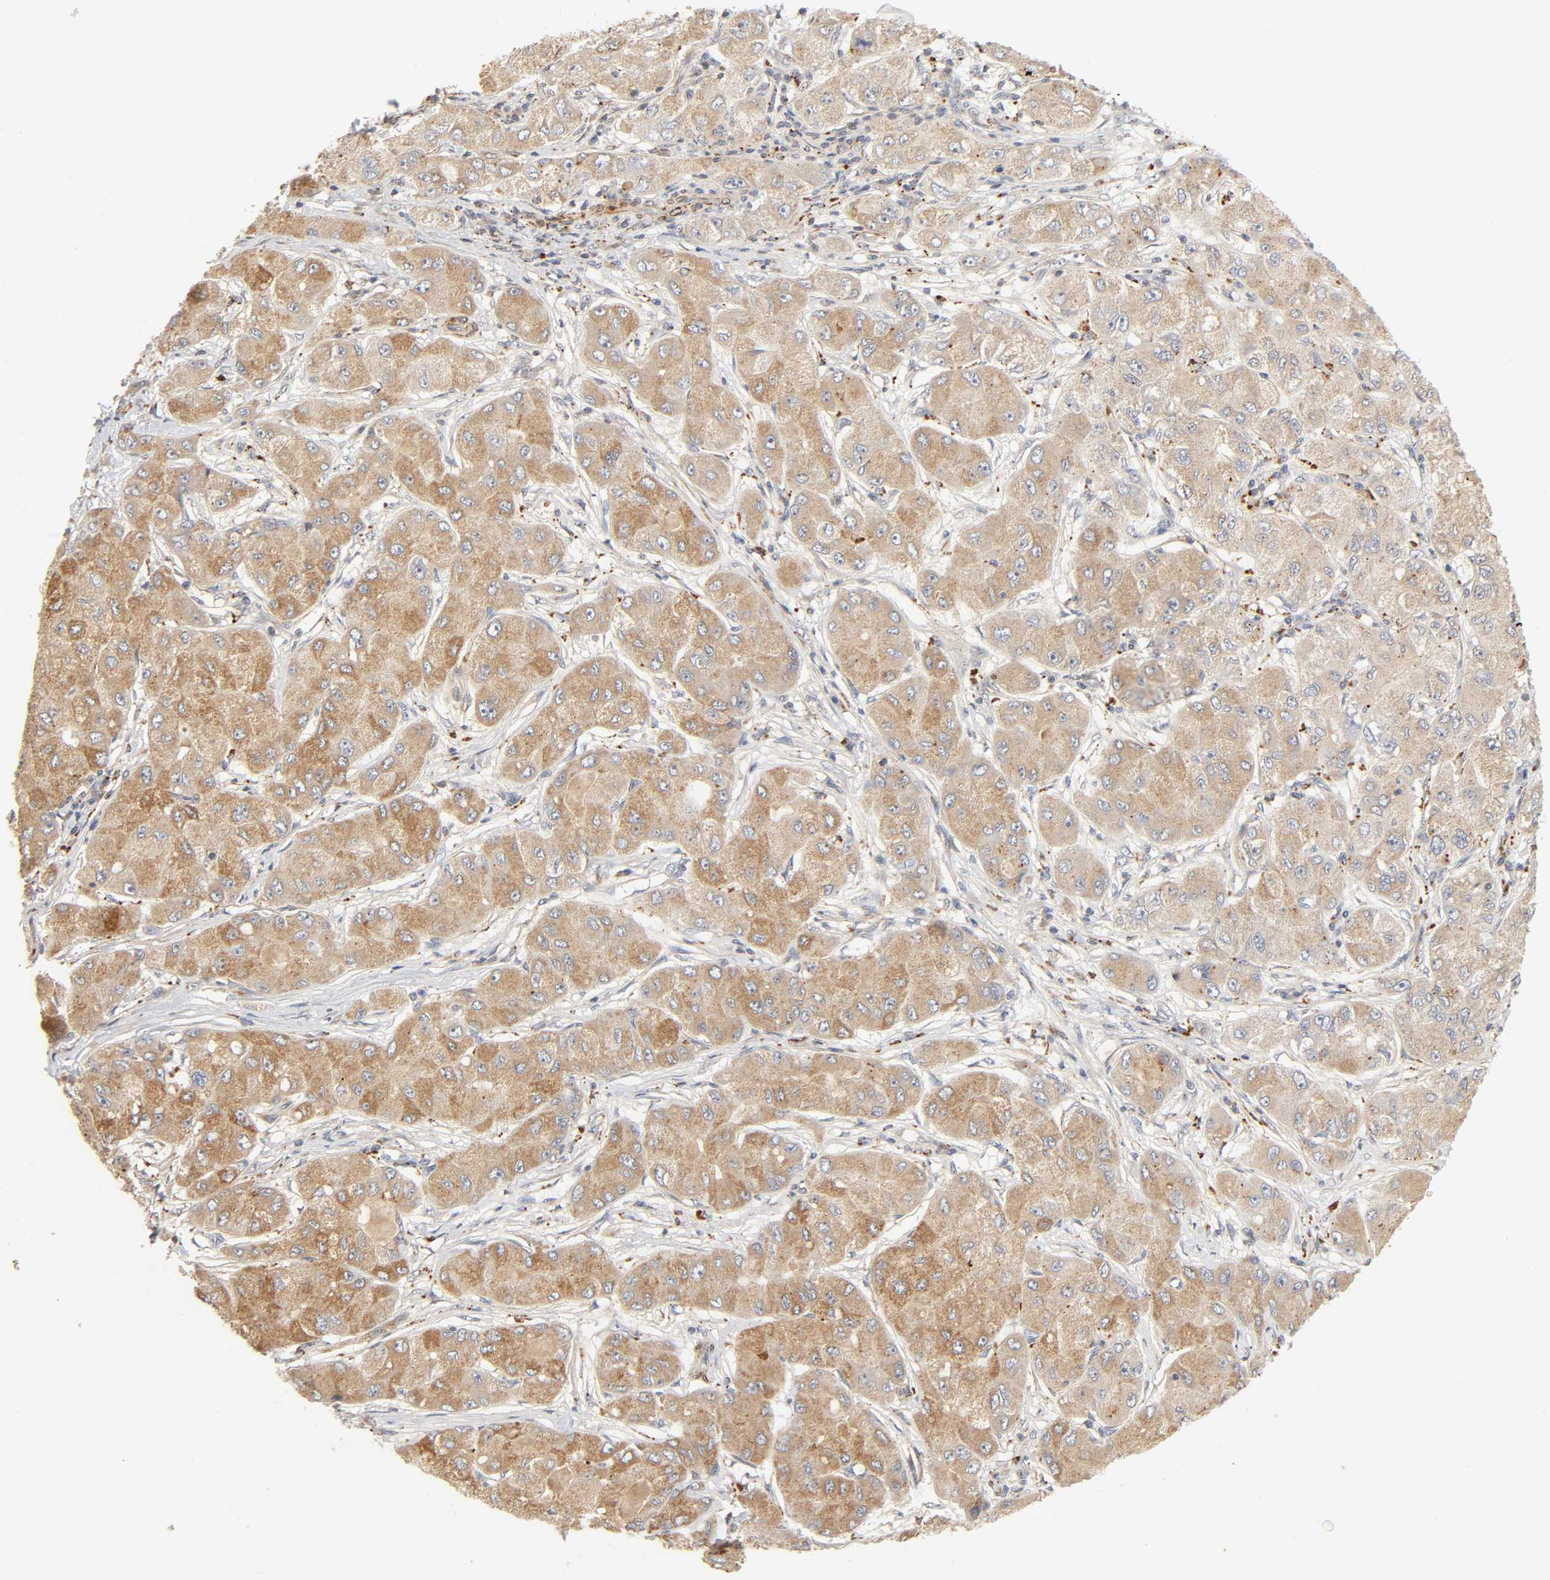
{"staining": {"intensity": "moderate", "quantity": ">75%", "location": "cytoplasmic/membranous"}, "tissue": "liver cancer", "cell_type": "Tumor cells", "image_type": "cancer", "snomed": [{"axis": "morphology", "description": "Carcinoma, Hepatocellular, NOS"}, {"axis": "topography", "description": "Liver"}], "caption": "Liver cancer tissue demonstrates moderate cytoplasmic/membranous staining in approximately >75% of tumor cells, visualized by immunohistochemistry.", "gene": "REEP6", "patient": {"sex": "male", "age": 80}}